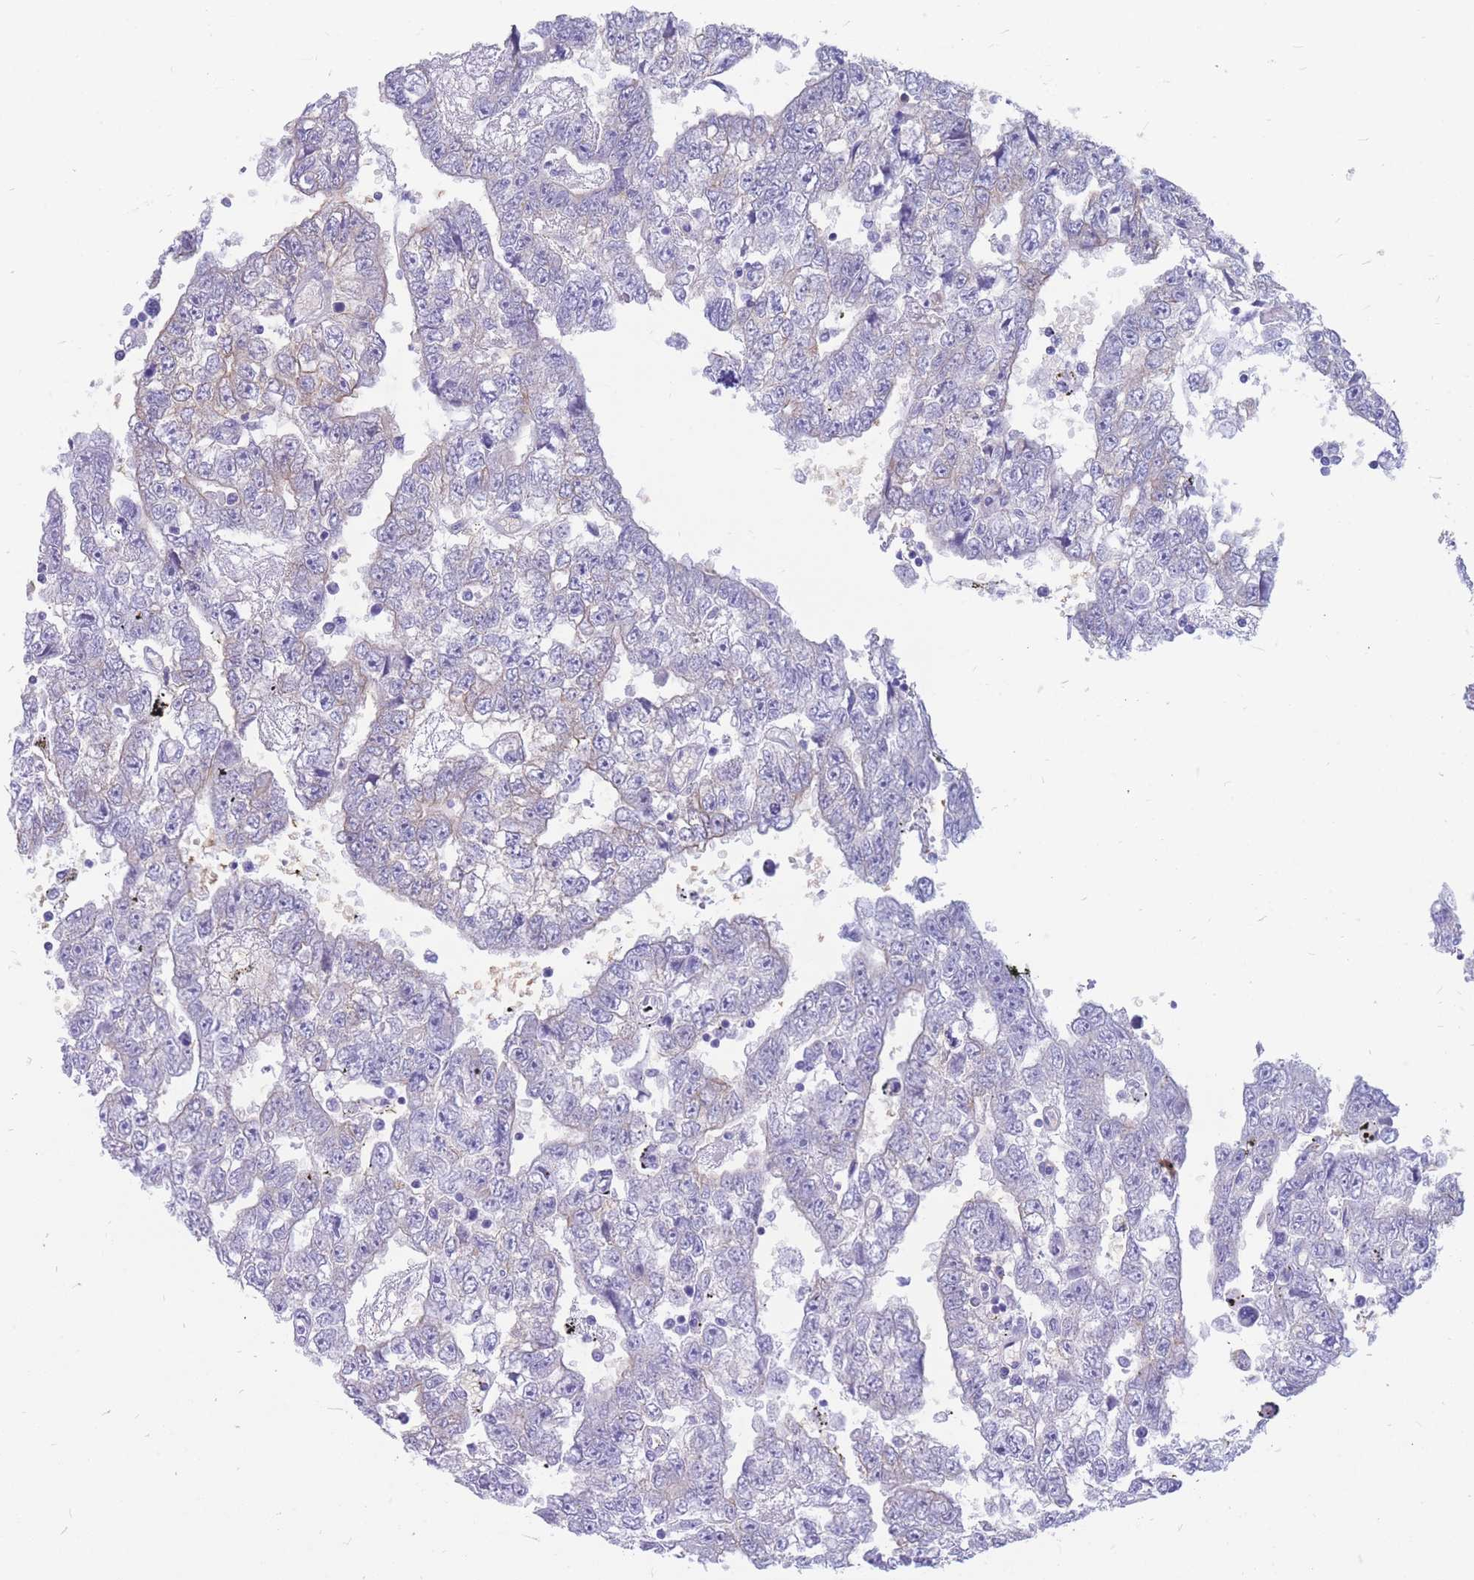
{"staining": {"intensity": "weak", "quantity": "<25%", "location": "cytoplasmic/membranous"}, "tissue": "testis cancer", "cell_type": "Tumor cells", "image_type": "cancer", "snomed": [{"axis": "morphology", "description": "Carcinoma, Embryonal, NOS"}, {"axis": "topography", "description": "Testis"}], "caption": "Tumor cells are negative for brown protein staining in embryonal carcinoma (testis).", "gene": "ADD2", "patient": {"sex": "male", "age": 25}}